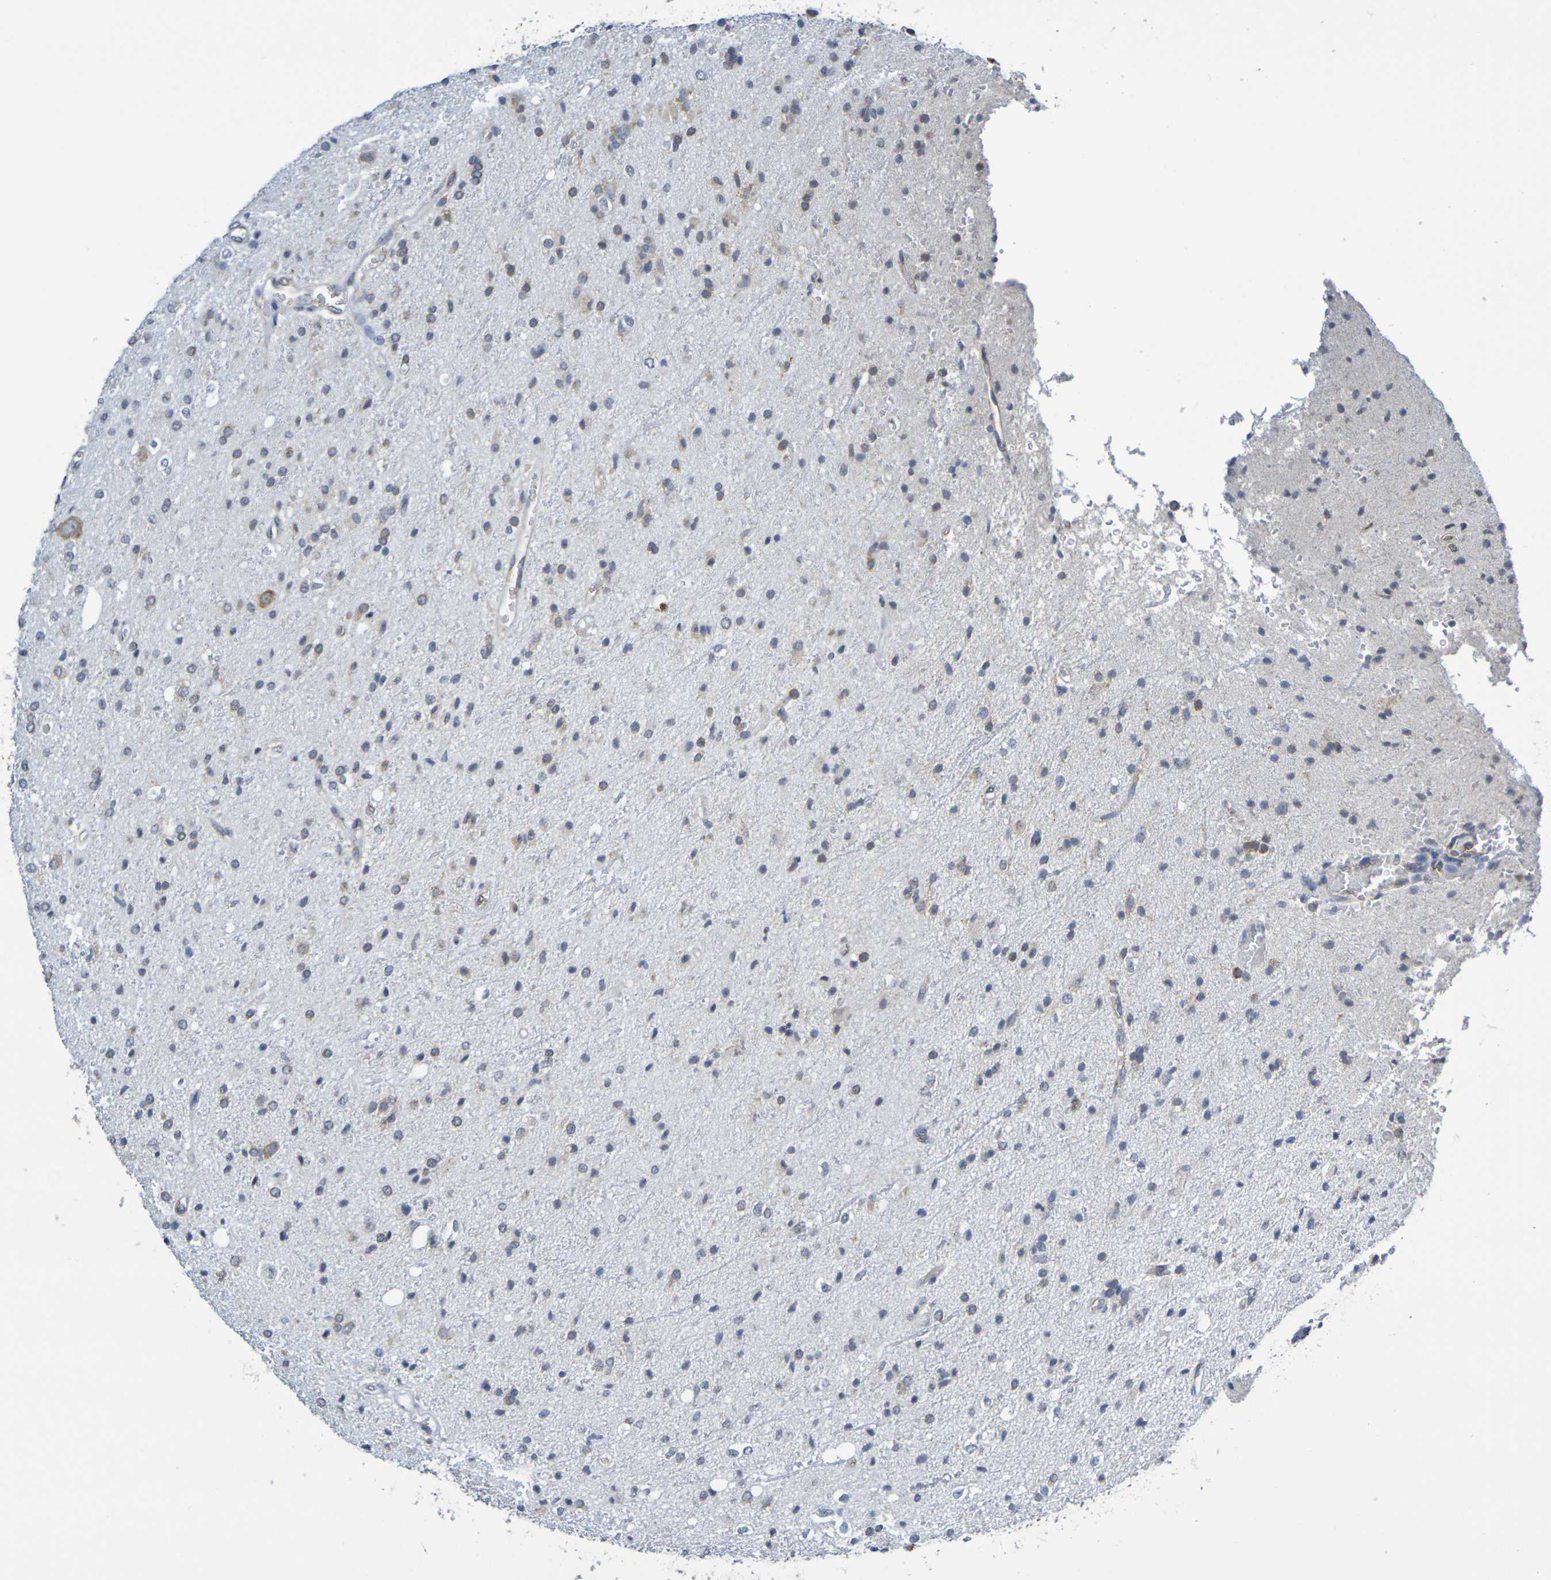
{"staining": {"intensity": "weak", "quantity": "<25%", "location": "cytoplasmic/membranous"}, "tissue": "glioma", "cell_type": "Tumor cells", "image_type": "cancer", "snomed": [{"axis": "morphology", "description": "Glioma, malignant, High grade"}, {"axis": "topography", "description": "Brain"}], "caption": "High magnification brightfield microscopy of high-grade glioma (malignant) stained with DAB (3,3'-diaminobenzidine) (brown) and counterstained with hematoxylin (blue): tumor cells show no significant positivity.", "gene": "CHRNB1", "patient": {"sex": "male", "age": 47}}